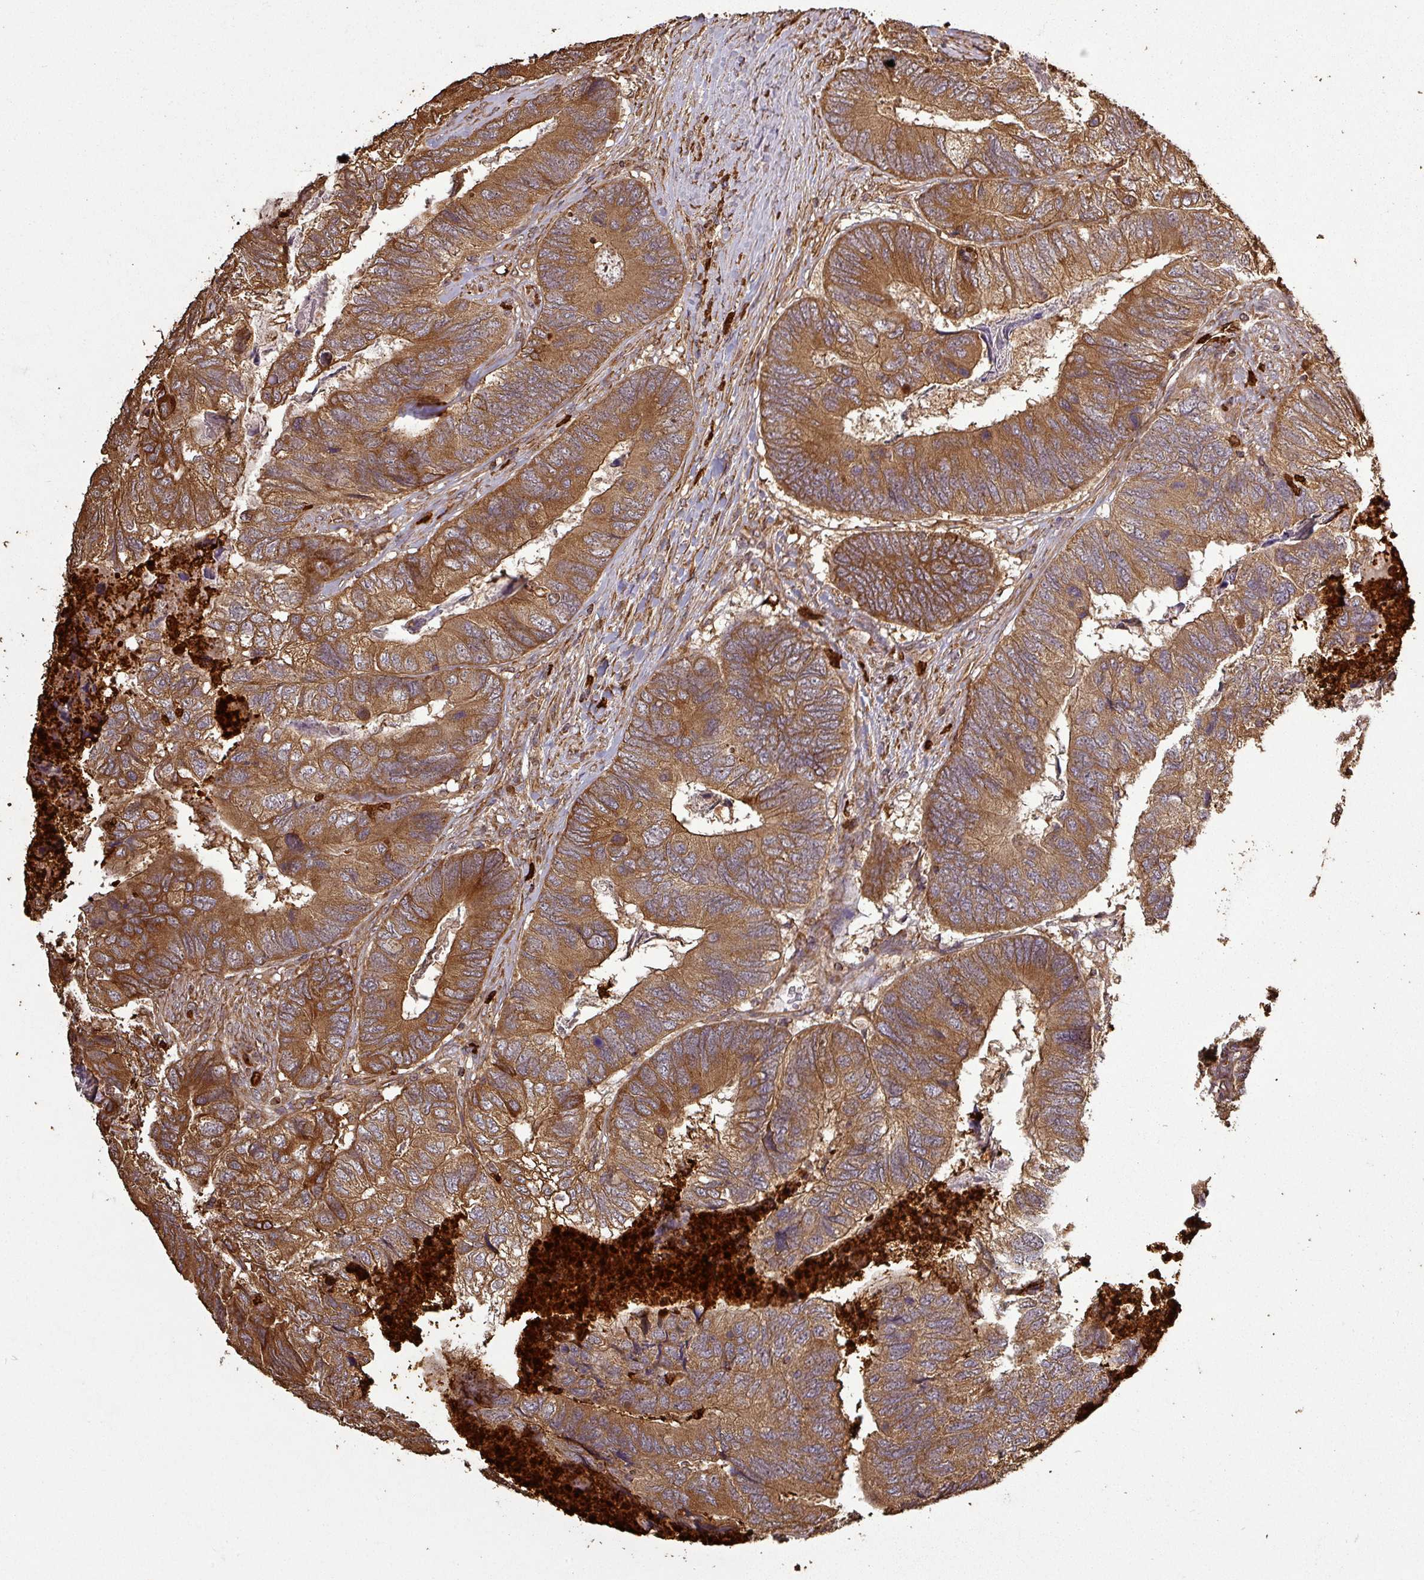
{"staining": {"intensity": "strong", "quantity": ">75%", "location": "cytoplasmic/membranous"}, "tissue": "colorectal cancer", "cell_type": "Tumor cells", "image_type": "cancer", "snomed": [{"axis": "morphology", "description": "Adenocarcinoma, NOS"}, {"axis": "topography", "description": "Colon"}], "caption": "Tumor cells reveal strong cytoplasmic/membranous staining in approximately >75% of cells in colorectal cancer (adenocarcinoma).", "gene": "PLEKHM1", "patient": {"sex": "female", "age": 67}}